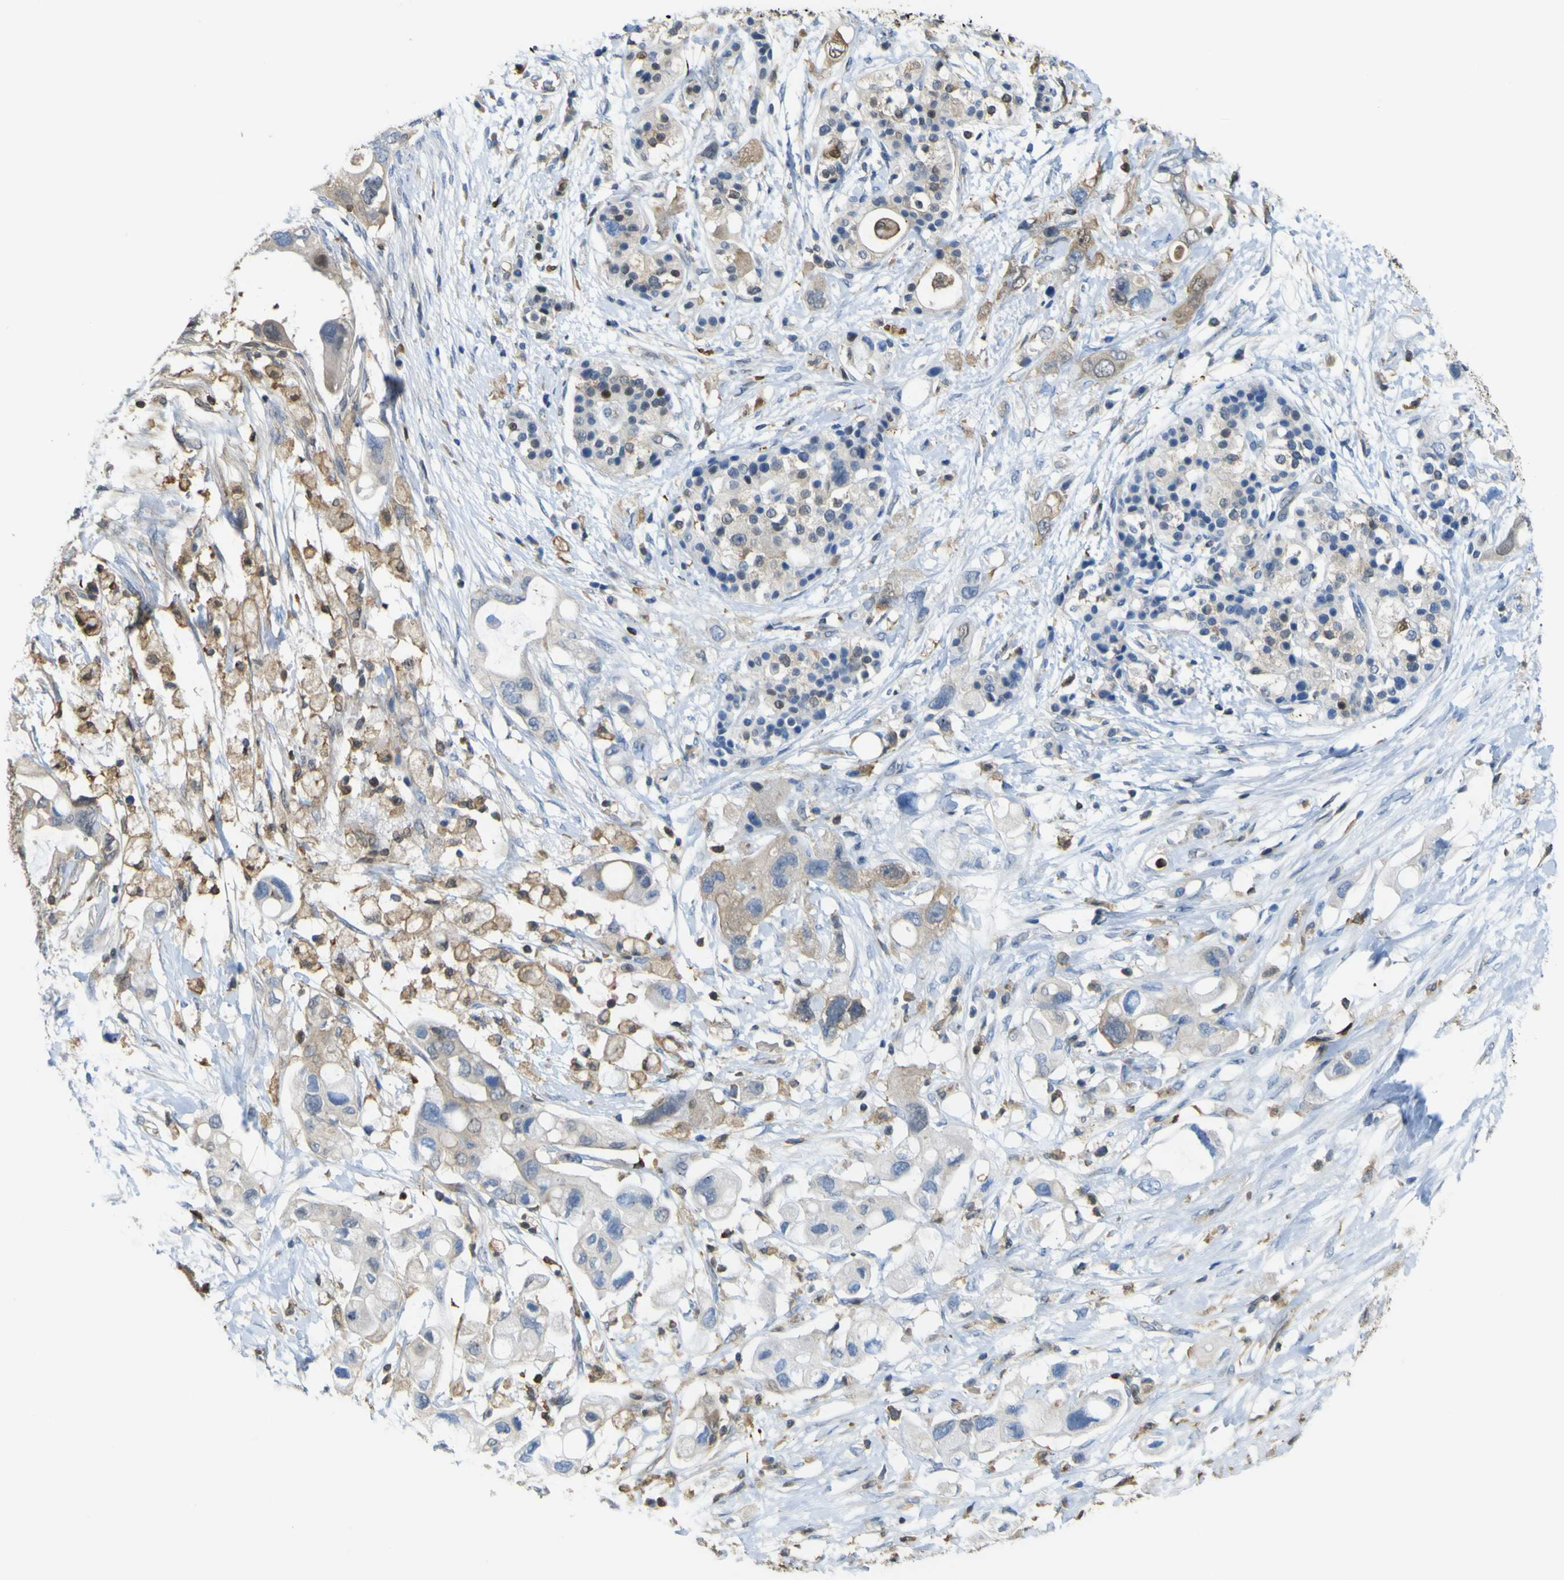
{"staining": {"intensity": "moderate", "quantity": "25%-75%", "location": "cytoplasmic/membranous"}, "tissue": "pancreatic cancer", "cell_type": "Tumor cells", "image_type": "cancer", "snomed": [{"axis": "morphology", "description": "Adenocarcinoma, NOS"}, {"axis": "topography", "description": "Pancreas"}], "caption": "Protein expression analysis of human pancreatic cancer (adenocarcinoma) reveals moderate cytoplasmic/membranous positivity in about 25%-75% of tumor cells.", "gene": "ABHD3", "patient": {"sex": "female", "age": 56}}